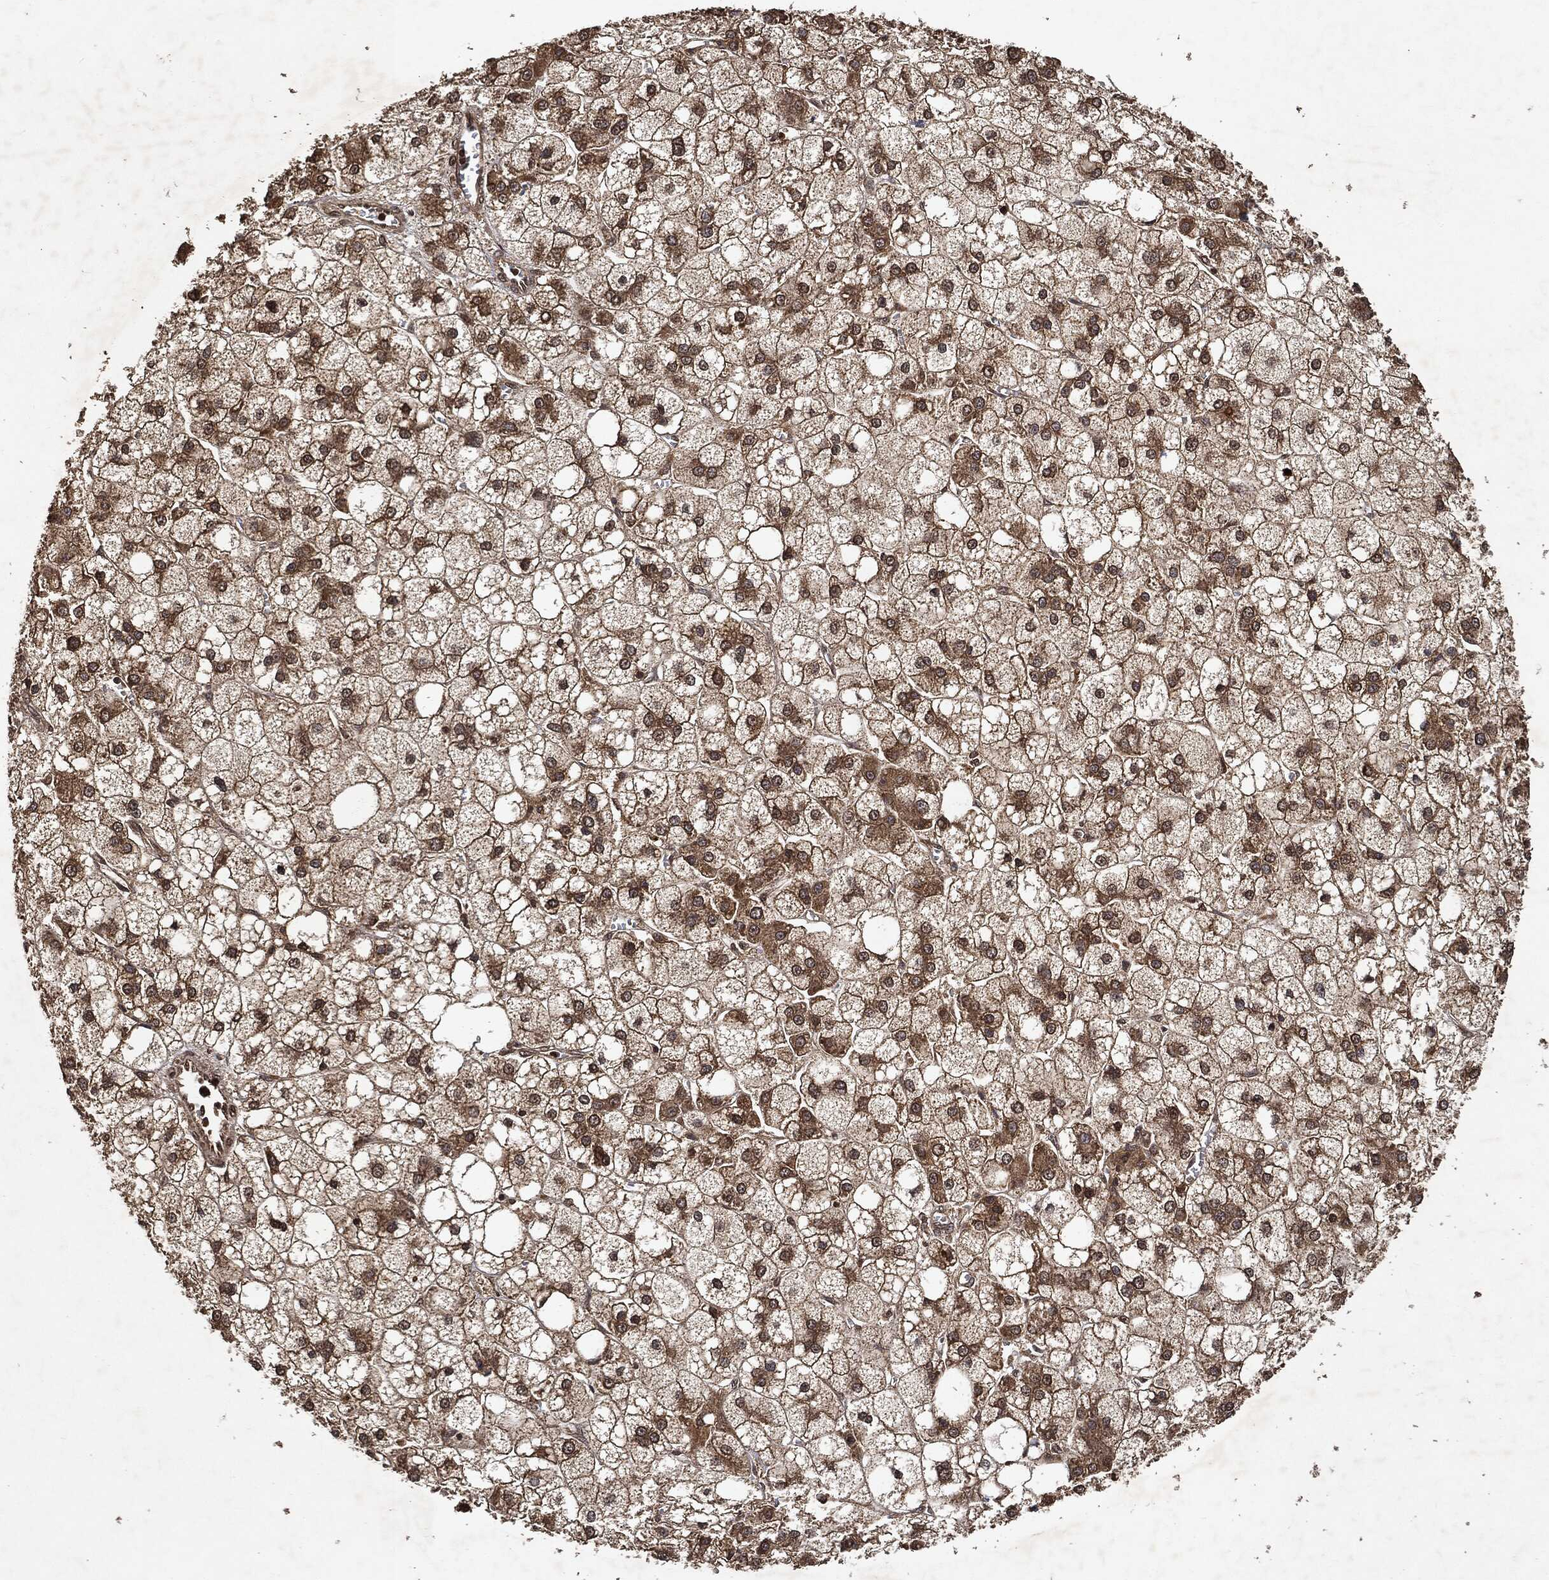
{"staining": {"intensity": "moderate", "quantity": "25%-75%", "location": "cytoplasmic/membranous"}, "tissue": "liver cancer", "cell_type": "Tumor cells", "image_type": "cancer", "snomed": [{"axis": "morphology", "description": "Carcinoma, Hepatocellular, NOS"}, {"axis": "topography", "description": "Liver"}], "caption": "Liver cancer tissue demonstrates moderate cytoplasmic/membranous expression in approximately 25%-75% of tumor cells", "gene": "ZNF226", "patient": {"sex": "male", "age": 73}}